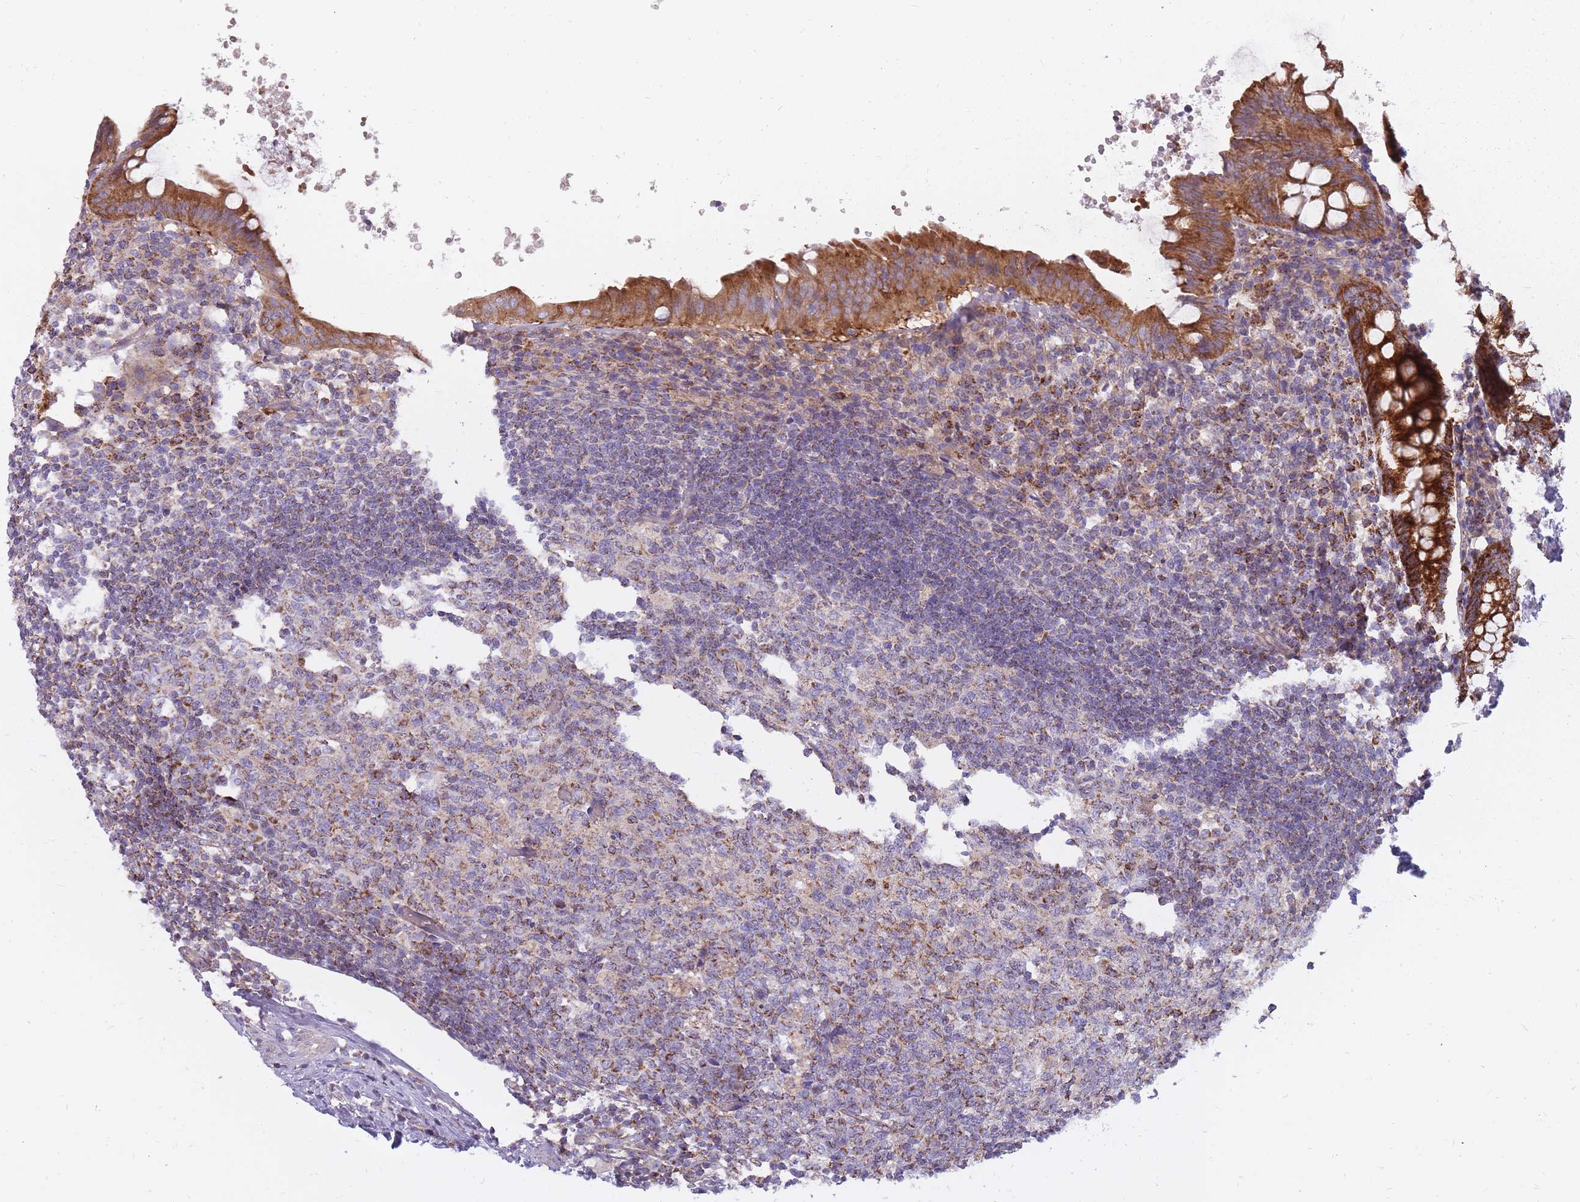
{"staining": {"intensity": "strong", "quantity": ">75%", "location": "cytoplasmic/membranous"}, "tissue": "appendix", "cell_type": "Glandular cells", "image_type": "normal", "snomed": [{"axis": "morphology", "description": "Normal tissue, NOS"}, {"axis": "topography", "description": "Appendix"}], "caption": "Brown immunohistochemical staining in normal appendix shows strong cytoplasmic/membranous positivity in about >75% of glandular cells.", "gene": "ALKBH4", "patient": {"sex": "female", "age": 54}}